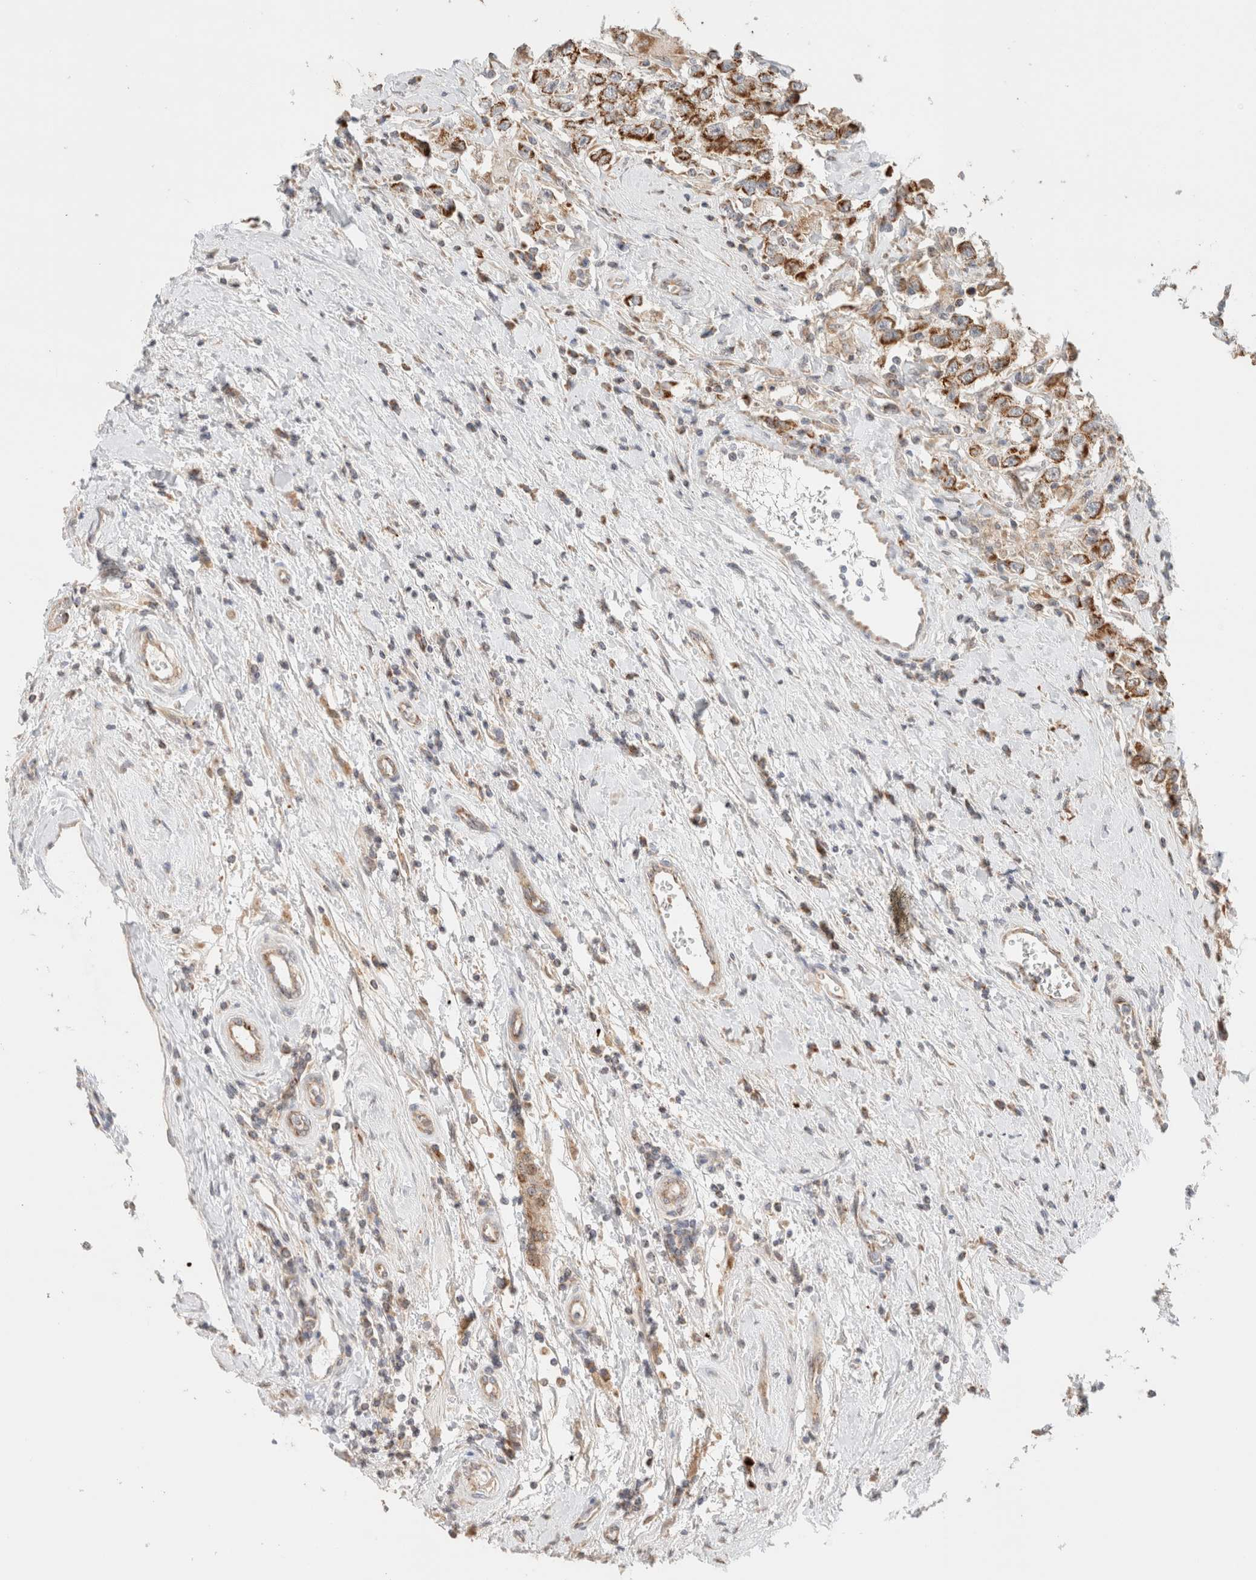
{"staining": {"intensity": "strong", "quantity": ">75%", "location": "cytoplasmic/membranous"}, "tissue": "testis cancer", "cell_type": "Tumor cells", "image_type": "cancer", "snomed": [{"axis": "morphology", "description": "Seminoma, NOS"}, {"axis": "topography", "description": "Testis"}], "caption": "Immunohistochemical staining of testis seminoma reveals high levels of strong cytoplasmic/membranous expression in approximately >75% of tumor cells. Nuclei are stained in blue.", "gene": "MRM3", "patient": {"sex": "male", "age": 41}}